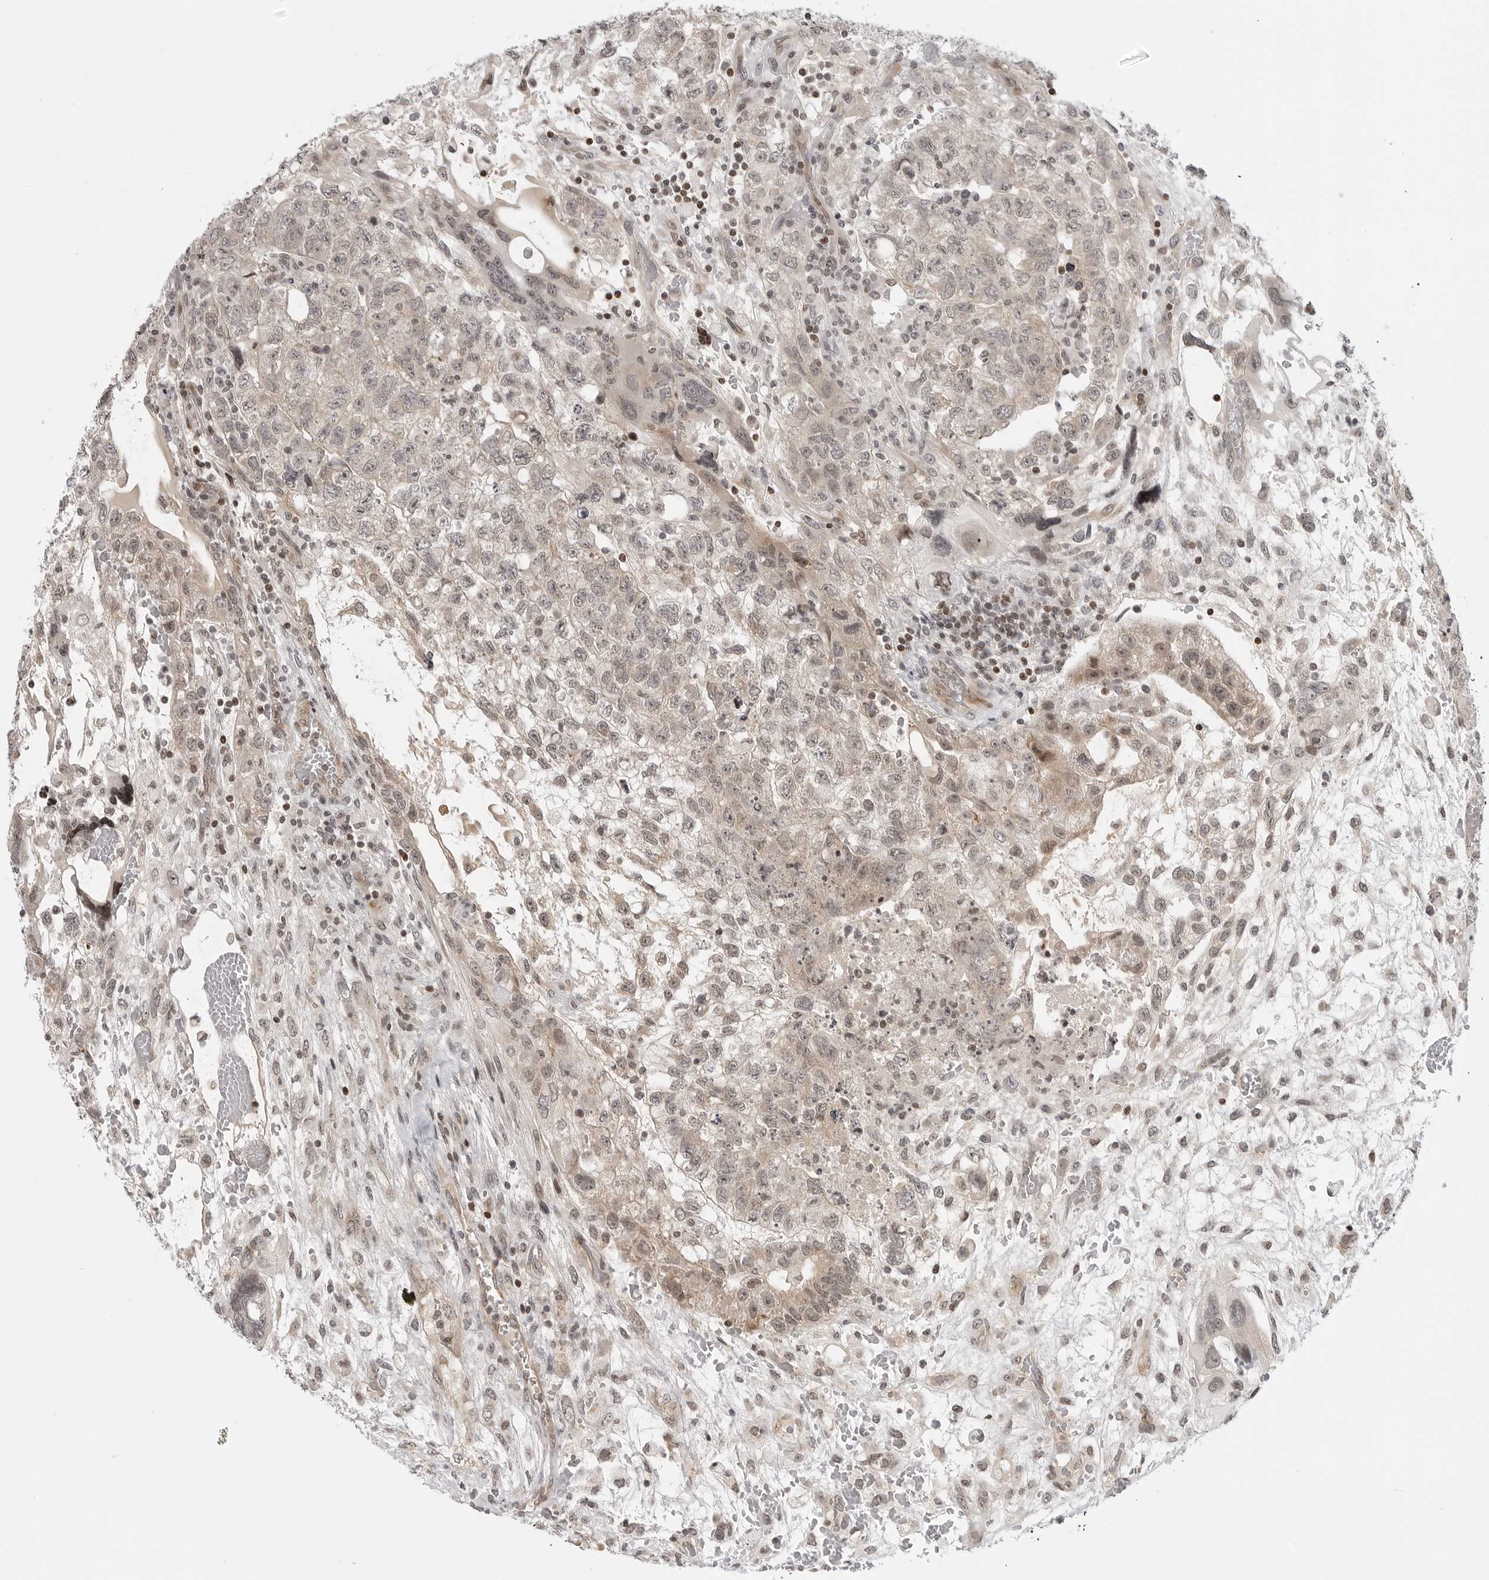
{"staining": {"intensity": "weak", "quantity": "<25%", "location": "nuclear"}, "tissue": "testis cancer", "cell_type": "Tumor cells", "image_type": "cancer", "snomed": [{"axis": "morphology", "description": "Carcinoma, Embryonal, NOS"}, {"axis": "topography", "description": "Testis"}], "caption": "A high-resolution micrograph shows immunohistochemistry staining of embryonal carcinoma (testis), which reveals no significant expression in tumor cells.", "gene": "C8orf33", "patient": {"sex": "male", "age": 36}}